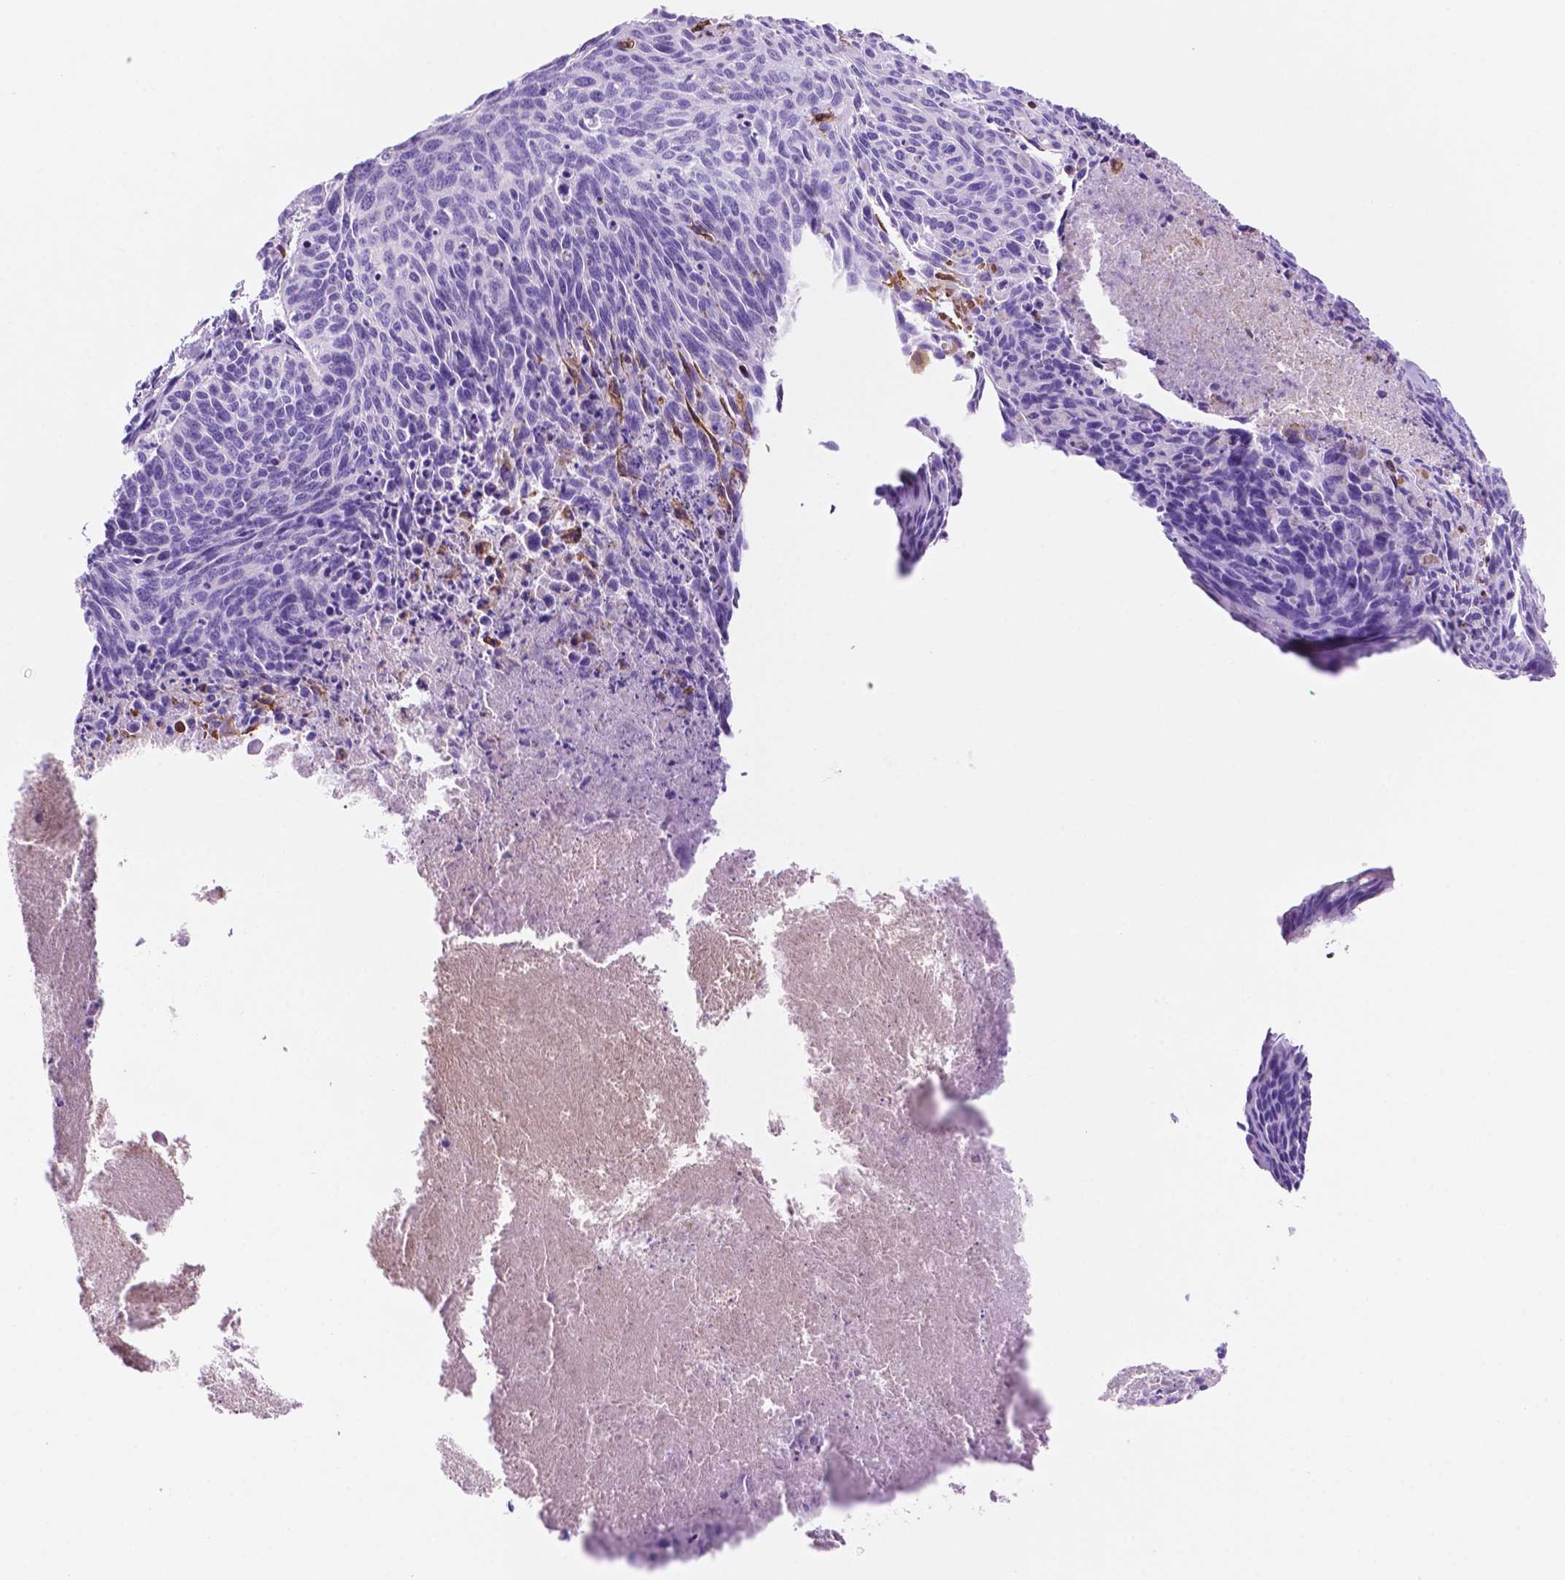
{"staining": {"intensity": "negative", "quantity": "none", "location": "none"}, "tissue": "cervical cancer", "cell_type": "Tumor cells", "image_type": "cancer", "snomed": [{"axis": "morphology", "description": "Squamous cell carcinoma, NOS"}, {"axis": "topography", "description": "Cervix"}], "caption": "Immunohistochemistry (IHC) histopathology image of neoplastic tissue: cervical cancer stained with DAB exhibits no significant protein positivity in tumor cells.", "gene": "FOXB2", "patient": {"sex": "female", "age": 55}}